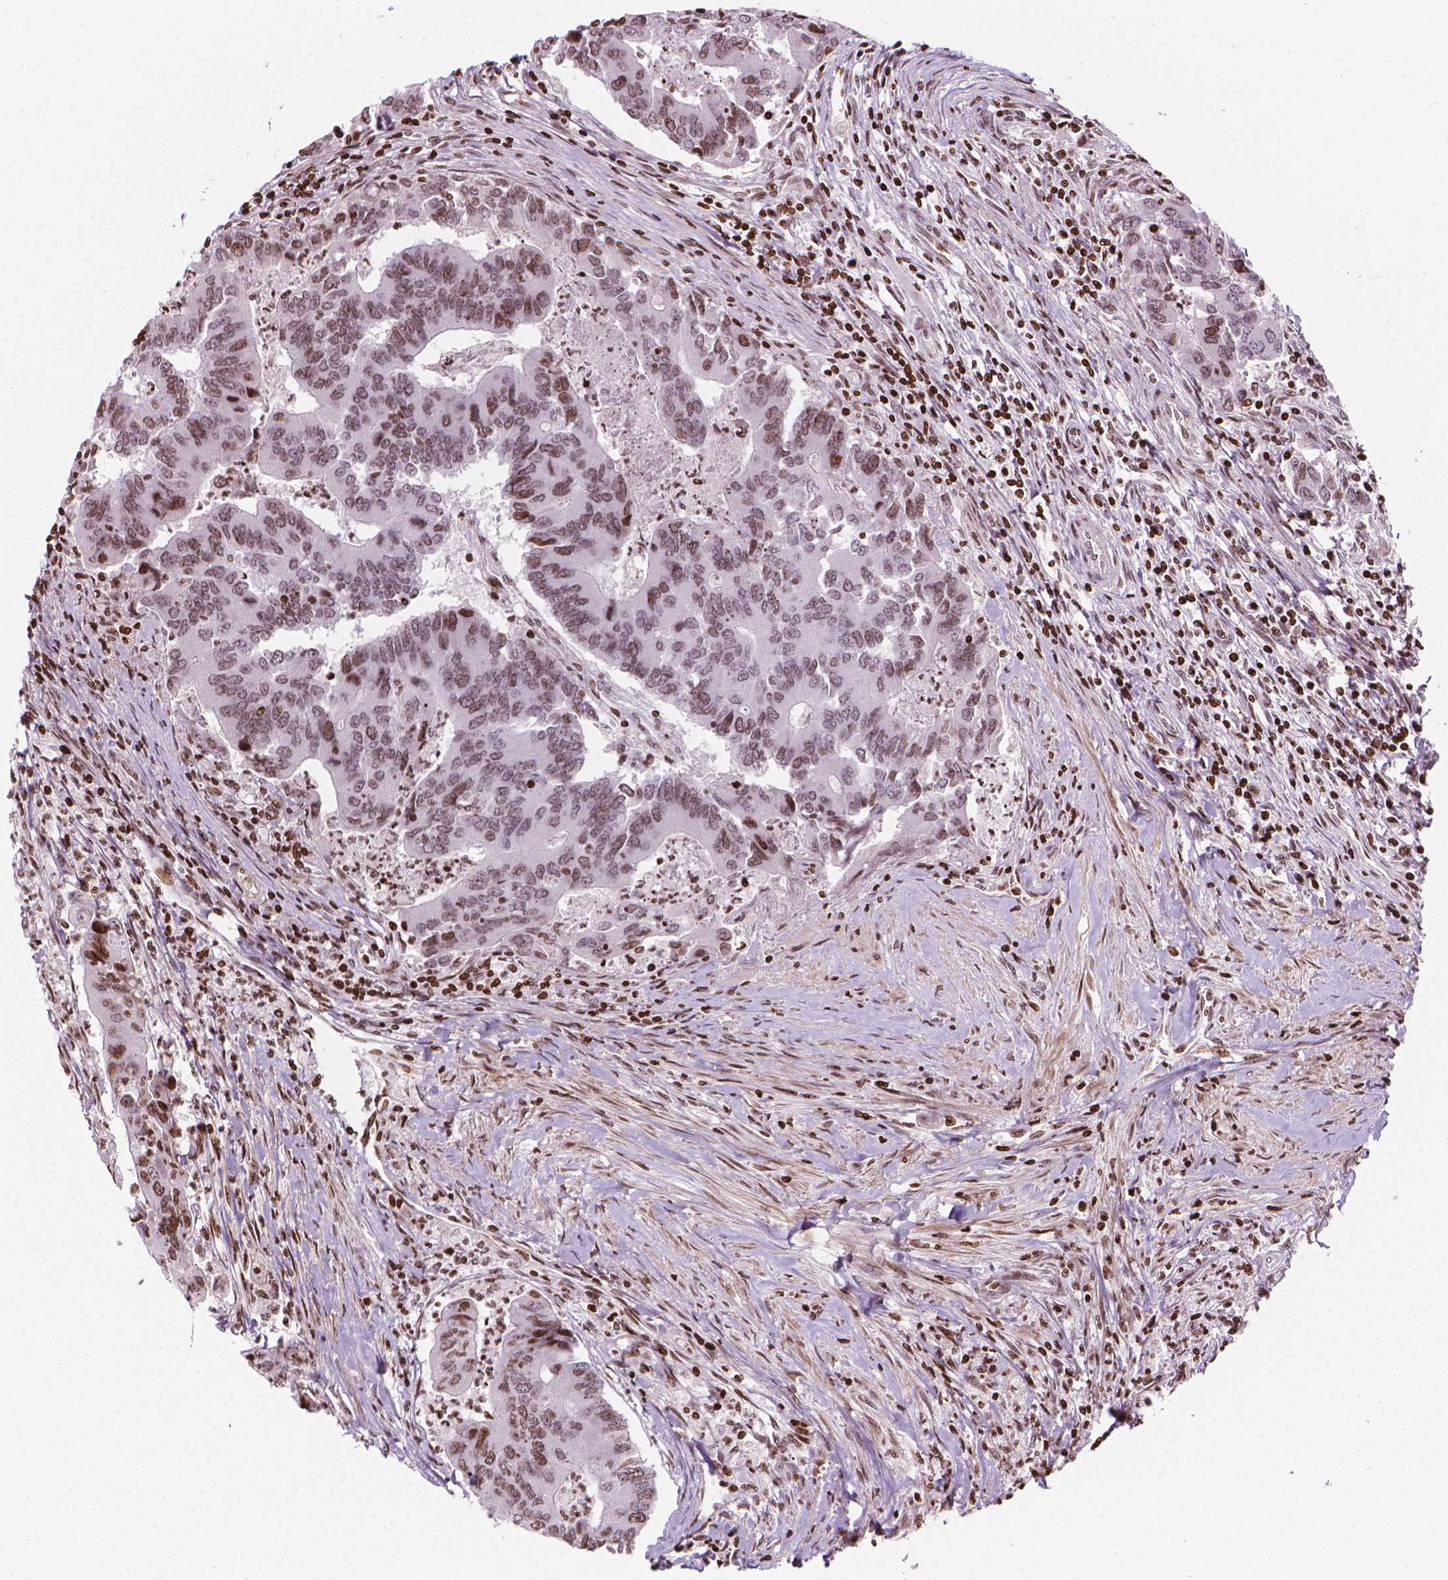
{"staining": {"intensity": "moderate", "quantity": ">75%", "location": "nuclear"}, "tissue": "colorectal cancer", "cell_type": "Tumor cells", "image_type": "cancer", "snomed": [{"axis": "morphology", "description": "Adenocarcinoma, NOS"}, {"axis": "topography", "description": "Colon"}], "caption": "Moderate nuclear expression is appreciated in about >75% of tumor cells in adenocarcinoma (colorectal).", "gene": "PIP4K2A", "patient": {"sex": "female", "age": 67}}